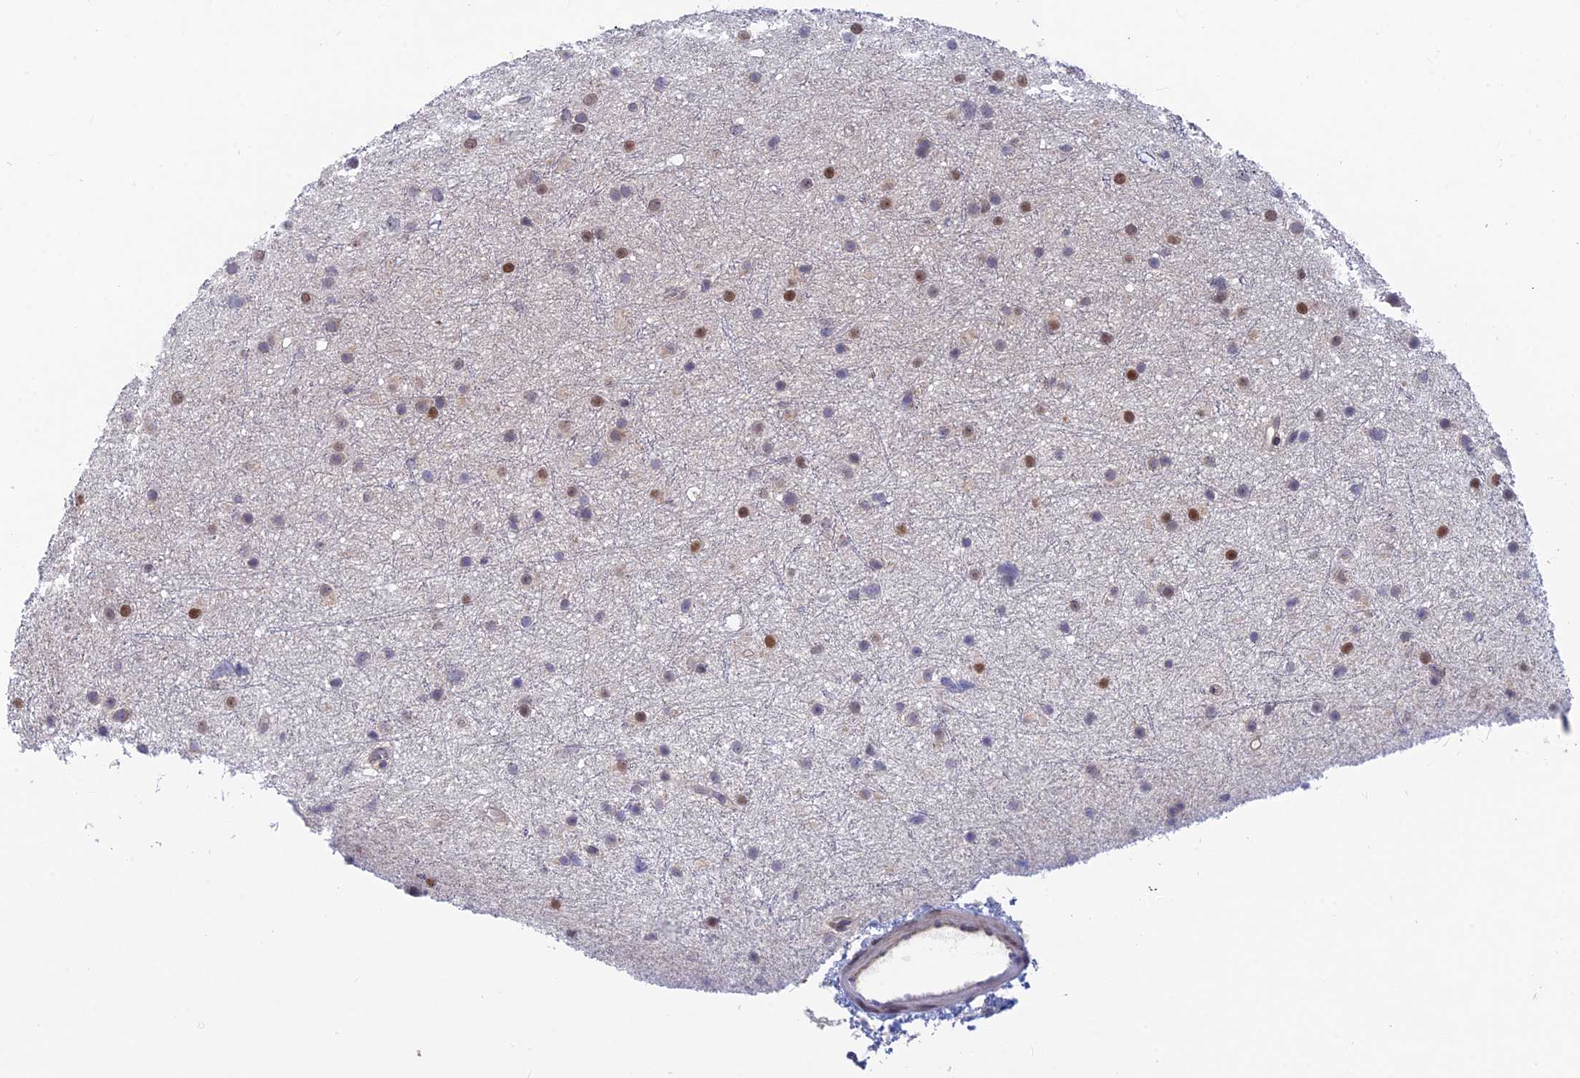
{"staining": {"intensity": "moderate", "quantity": "25%-75%", "location": "nuclear"}, "tissue": "glioma", "cell_type": "Tumor cells", "image_type": "cancer", "snomed": [{"axis": "morphology", "description": "Glioma, malignant, Low grade"}, {"axis": "topography", "description": "Cerebral cortex"}], "caption": "High-magnification brightfield microscopy of low-grade glioma (malignant) stained with DAB (brown) and counterstained with hematoxylin (blue). tumor cells exhibit moderate nuclear positivity is seen in approximately25%-75% of cells.", "gene": "SRA1", "patient": {"sex": "female", "age": 39}}